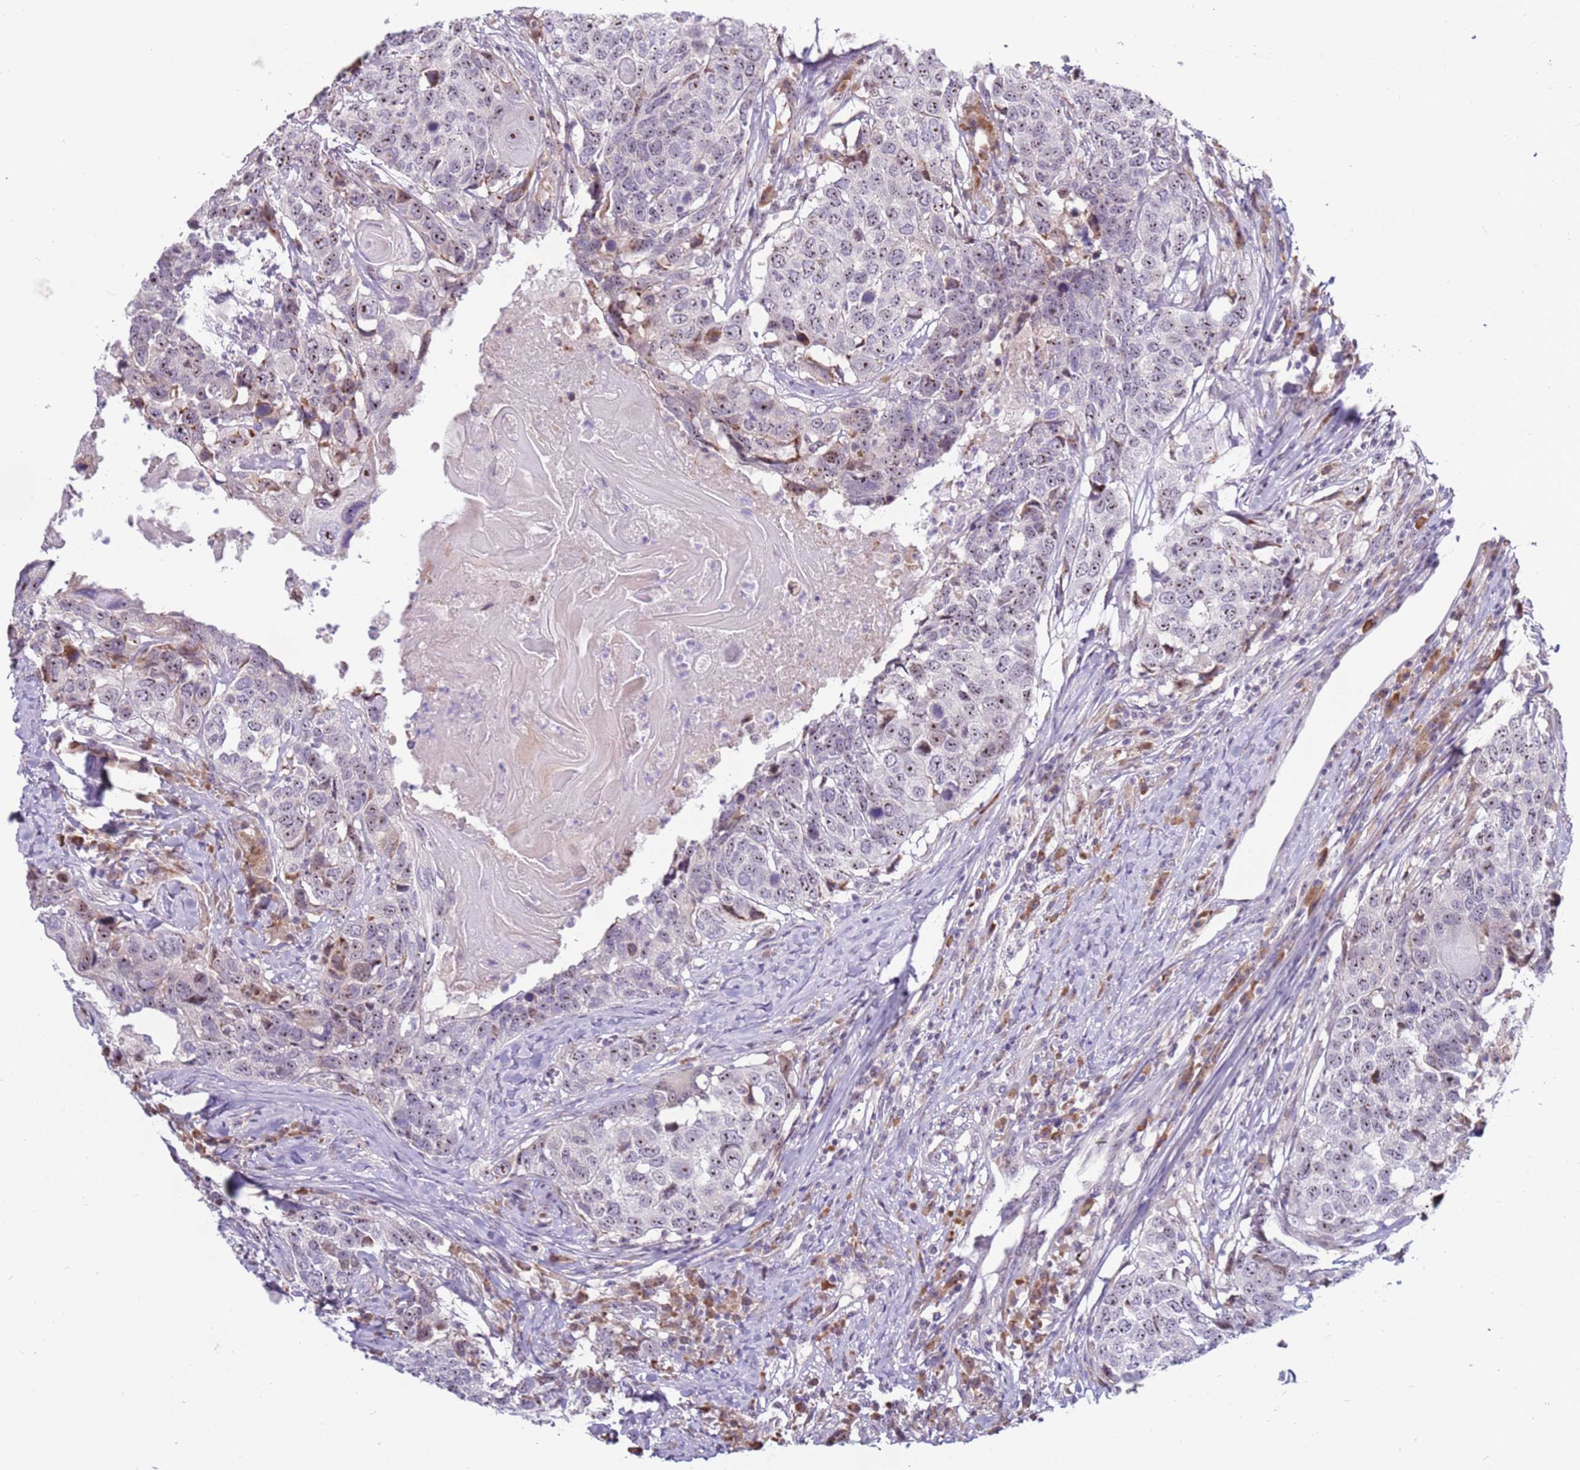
{"staining": {"intensity": "moderate", "quantity": "25%-75%", "location": "nuclear"}, "tissue": "head and neck cancer", "cell_type": "Tumor cells", "image_type": "cancer", "snomed": [{"axis": "morphology", "description": "Squamous cell carcinoma, NOS"}, {"axis": "topography", "description": "Head-Neck"}], "caption": "This is an image of immunohistochemistry (IHC) staining of head and neck squamous cell carcinoma, which shows moderate staining in the nuclear of tumor cells.", "gene": "UCMA", "patient": {"sex": "male", "age": 66}}